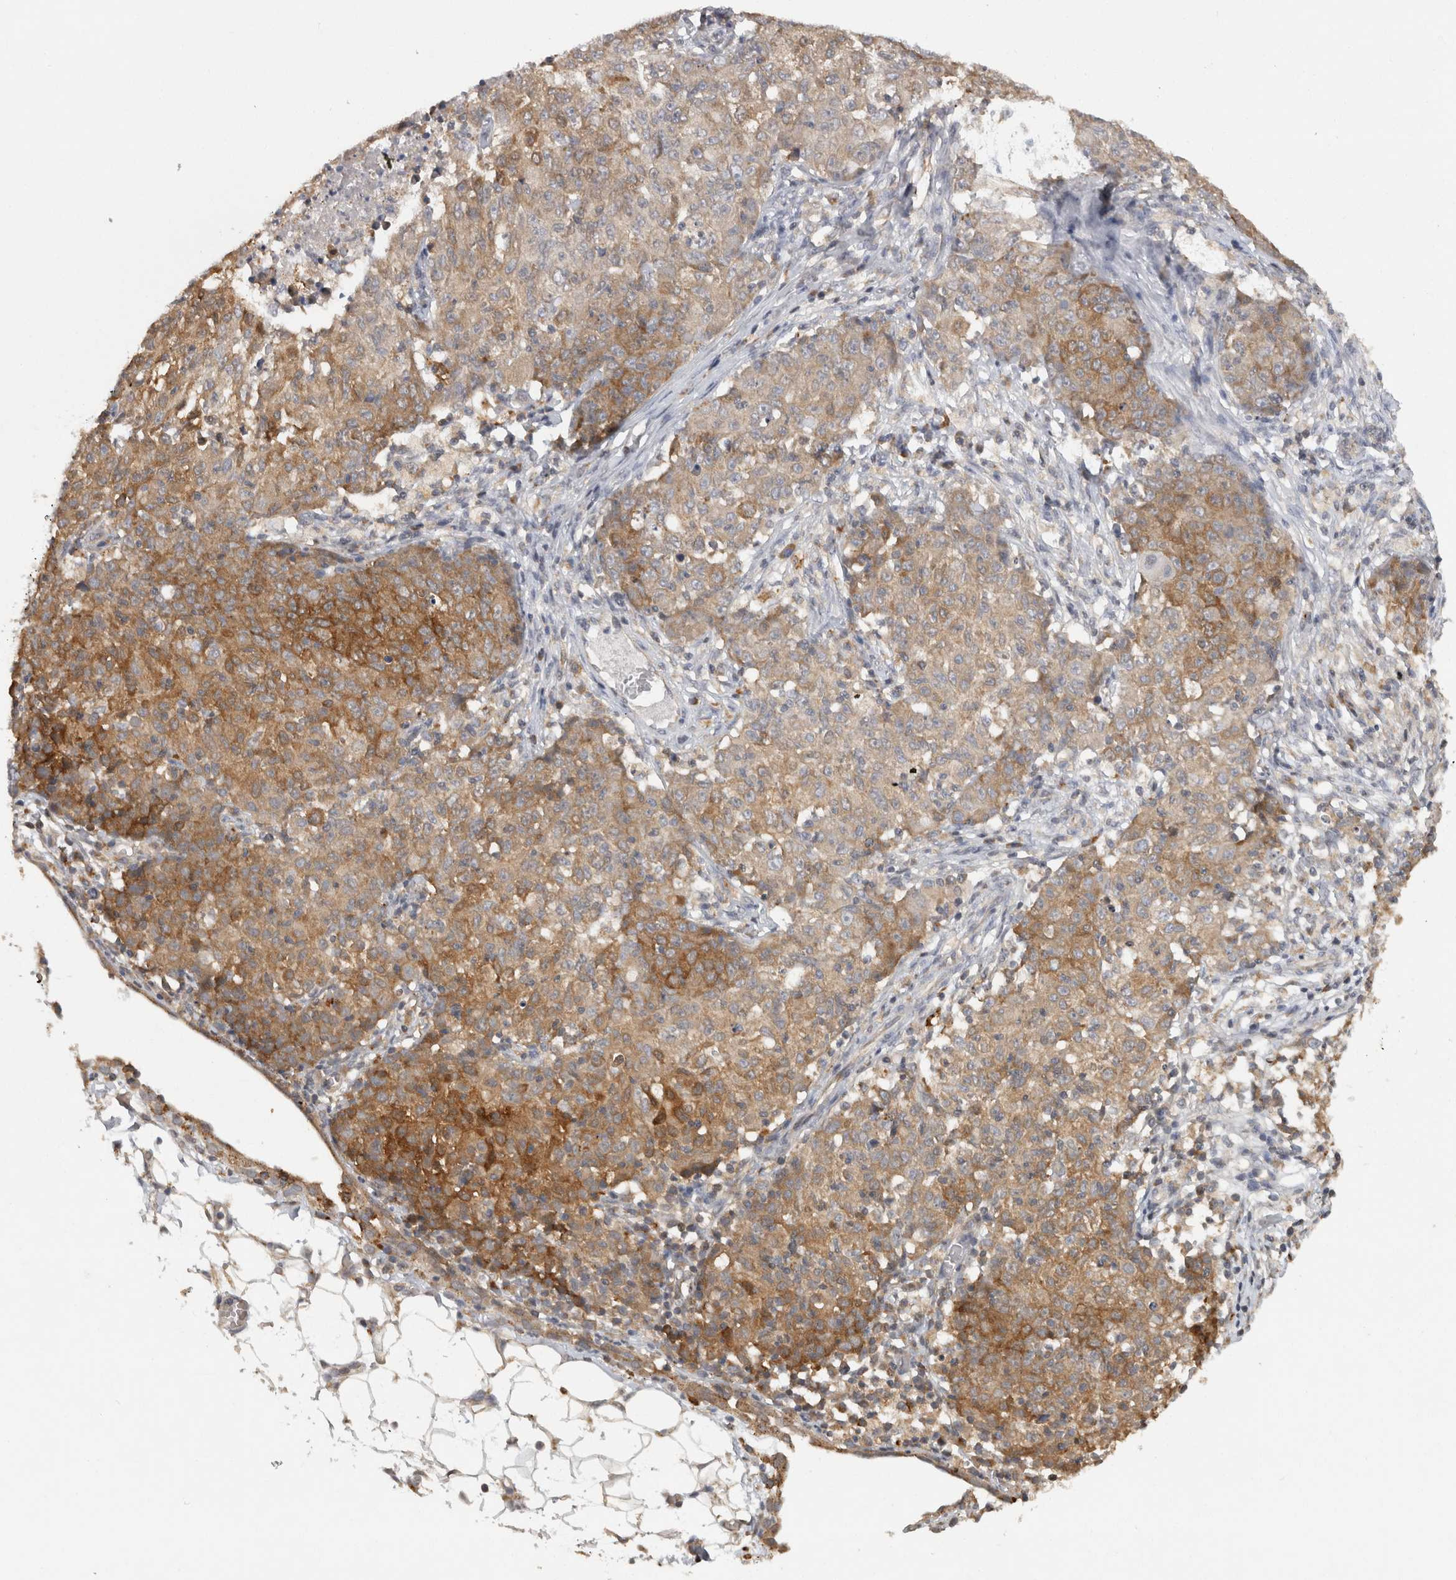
{"staining": {"intensity": "moderate", "quantity": ">75%", "location": "cytoplasmic/membranous"}, "tissue": "ovarian cancer", "cell_type": "Tumor cells", "image_type": "cancer", "snomed": [{"axis": "morphology", "description": "Carcinoma, endometroid"}, {"axis": "topography", "description": "Ovary"}], "caption": "Human endometroid carcinoma (ovarian) stained with a brown dye displays moderate cytoplasmic/membranous positive staining in about >75% of tumor cells.", "gene": "ACAT2", "patient": {"sex": "female", "age": 42}}